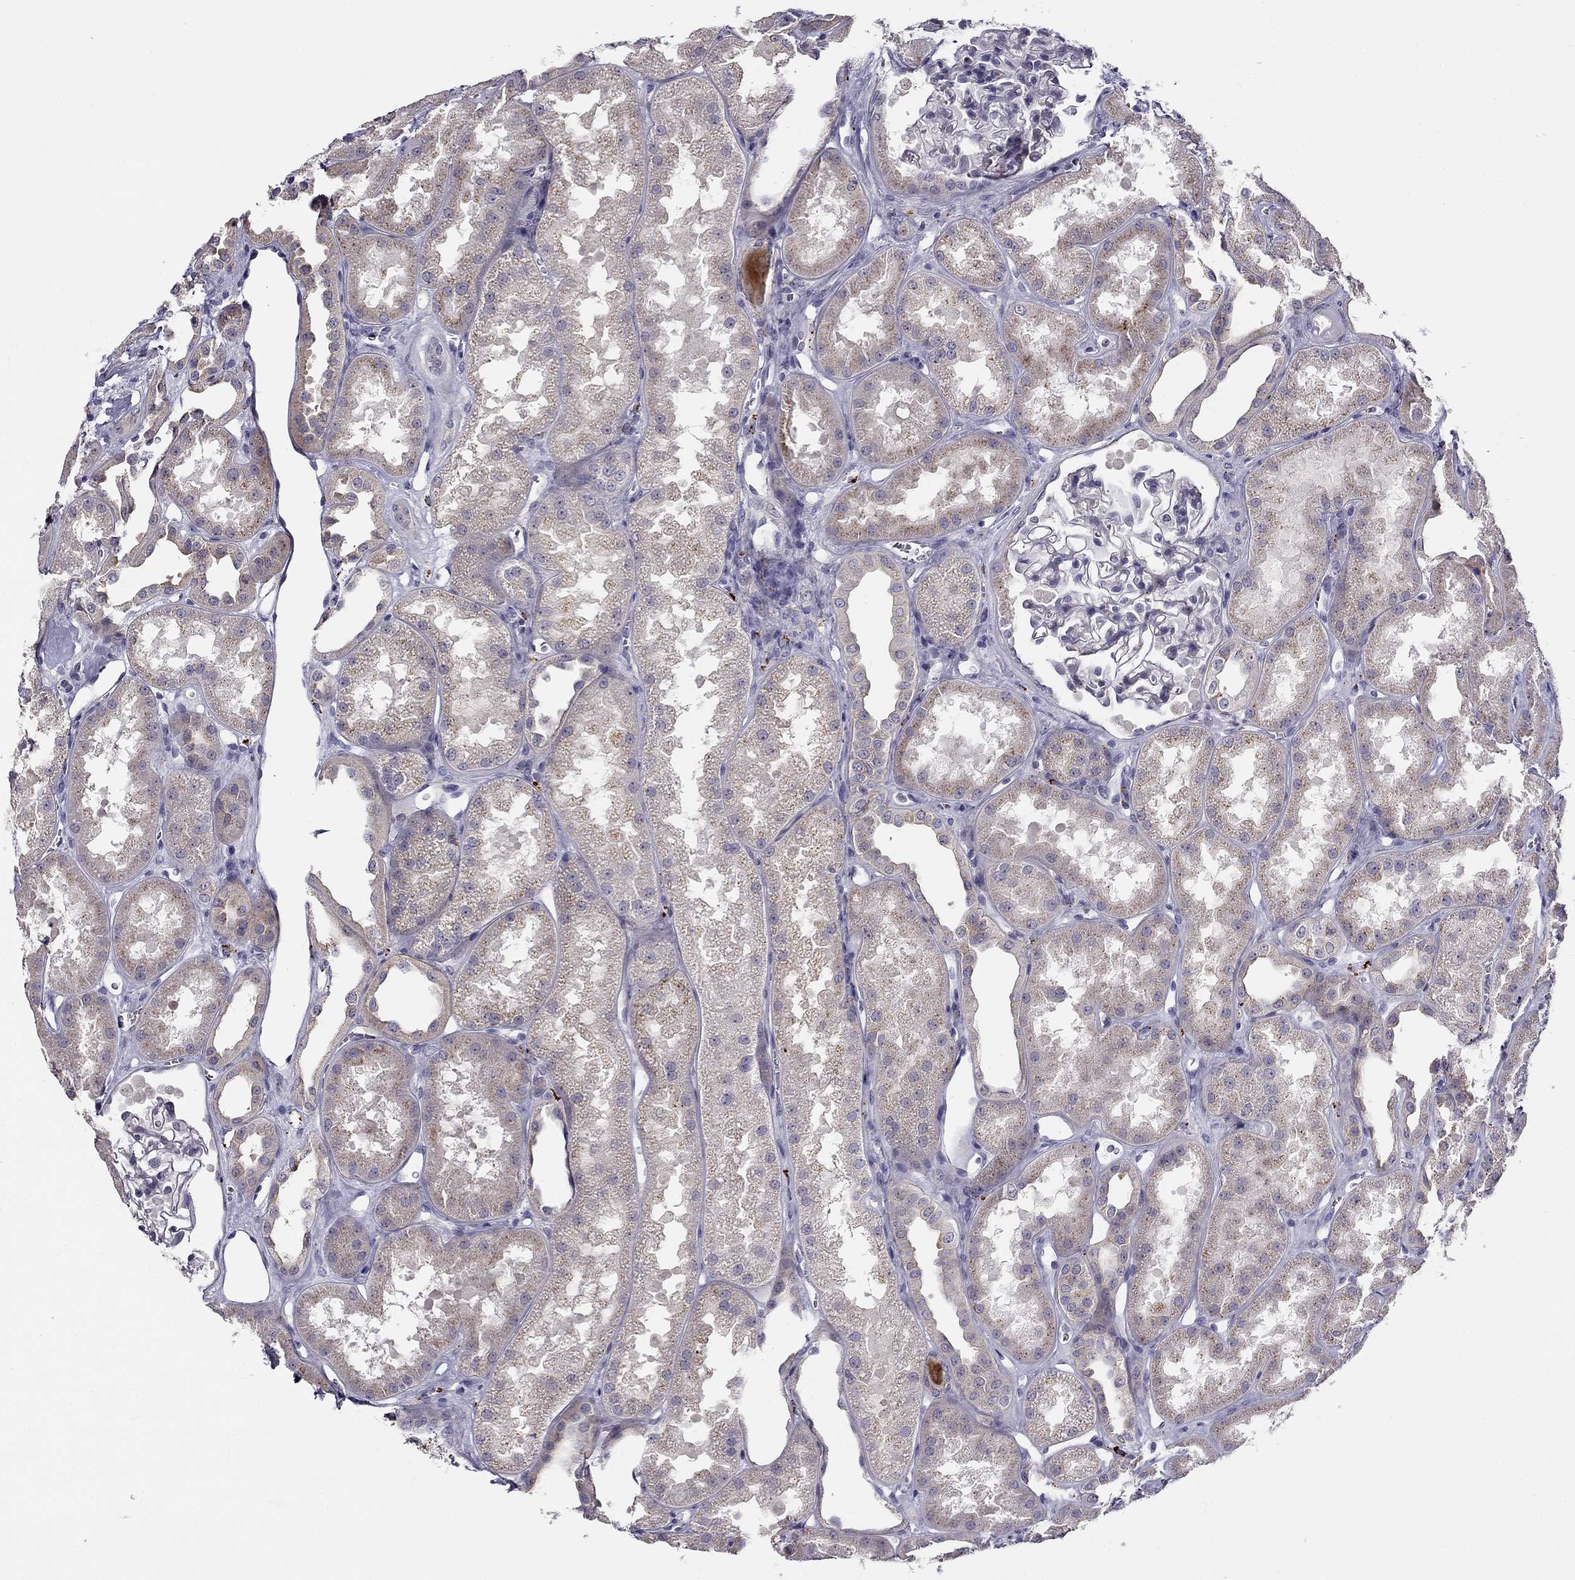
{"staining": {"intensity": "negative", "quantity": "none", "location": "none"}, "tissue": "kidney", "cell_type": "Cells in glomeruli", "image_type": "normal", "snomed": [{"axis": "morphology", "description": "Normal tissue, NOS"}, {"axis": "topography", "description": "Kidney"}], "caption": "This is a photomicrograph of immunohistochemistry staining of normal kidney, which shows no positivity in cells in glomeruli.", "gene": "CNR1", "patient": {"sex": "male", "age": 61}}